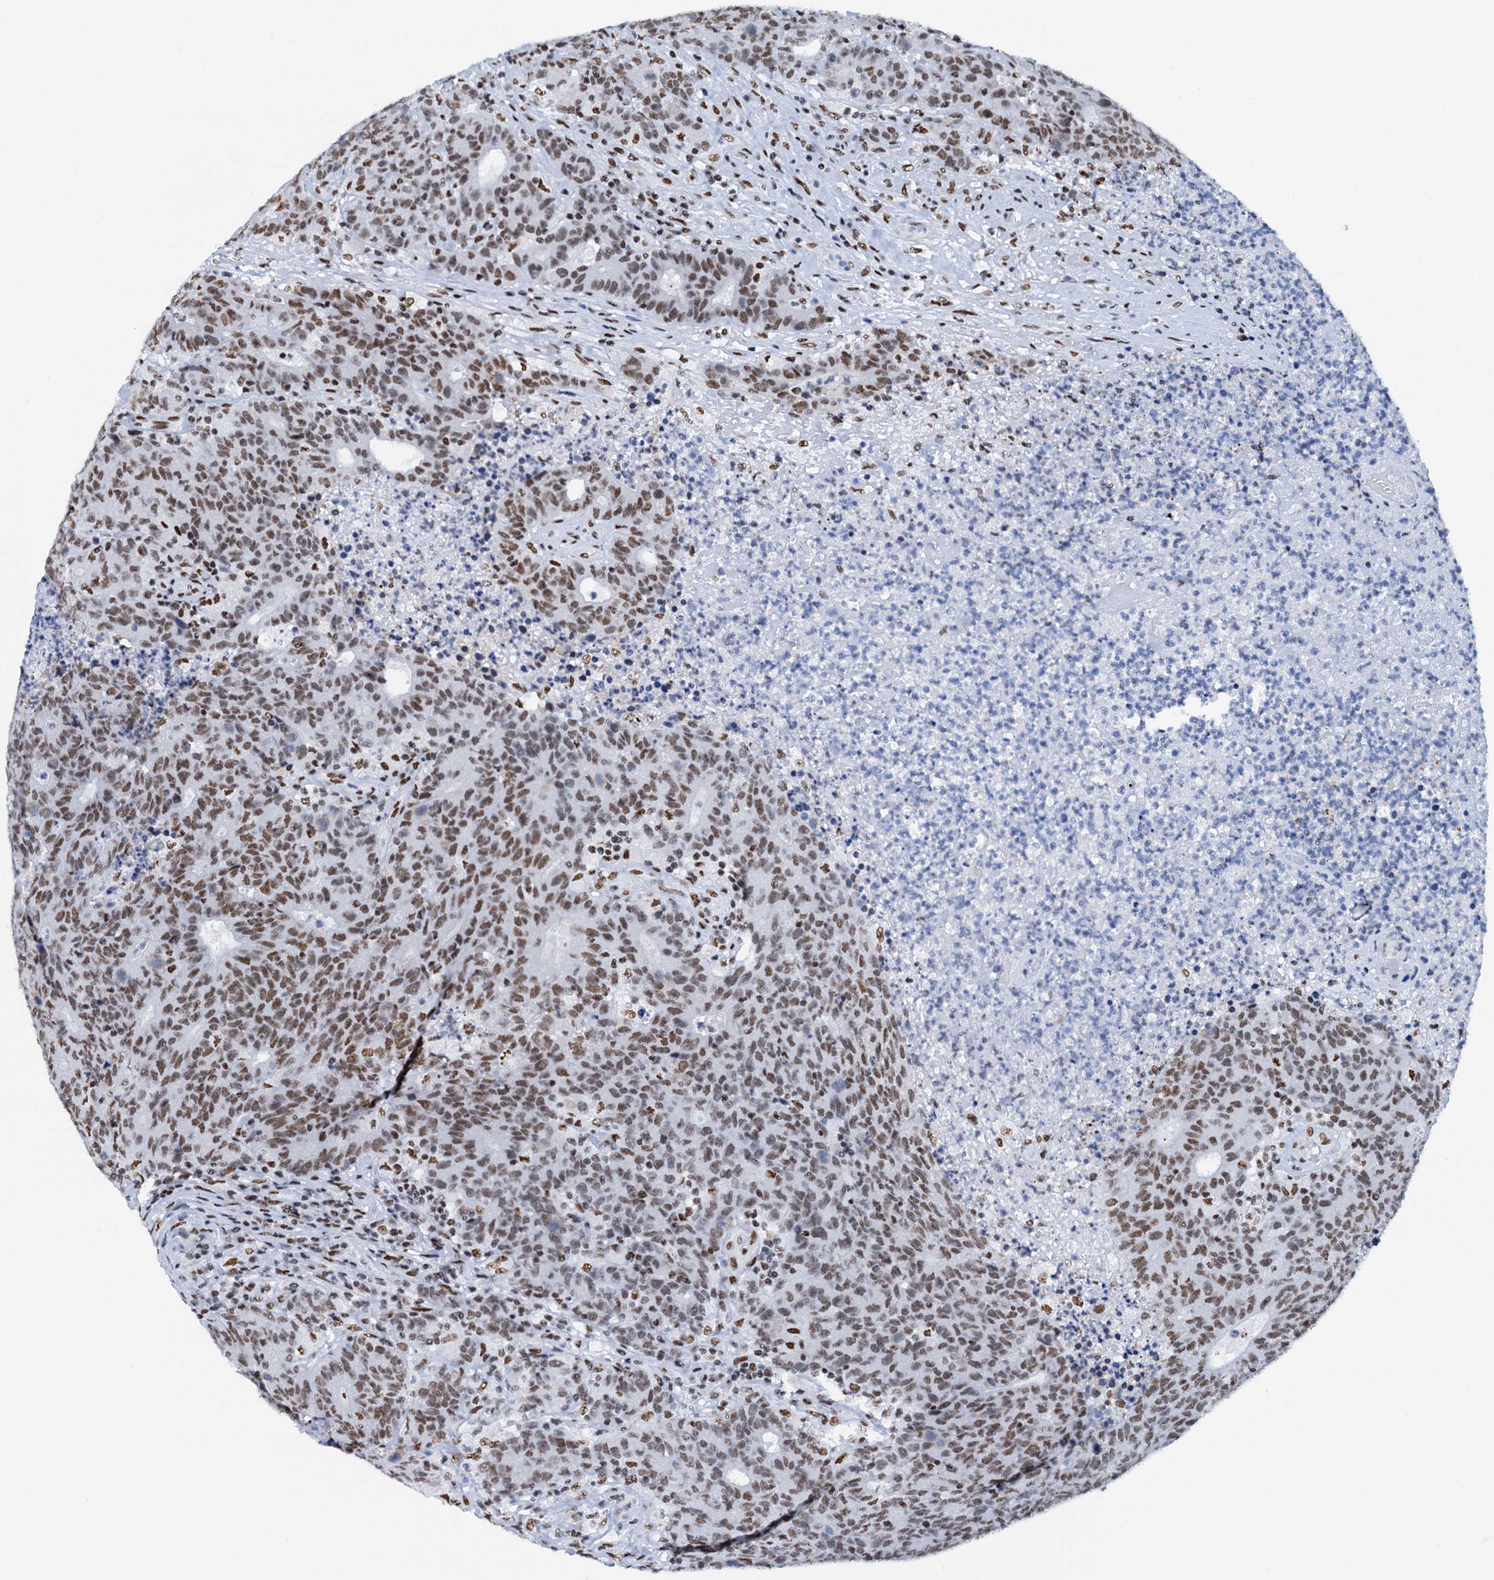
{"staining": {"intensity": "moderate", "quantity": ">75%", "location": "nuclear"}, "tissue": "colorectal cancer", "cell_type": "Tumor cells", "image_type": "cancer", "snomed": [{"axis": "morphology", "description": "Adenocarcinoma, NOS"}, {"axis": "topography", "description": "Colon"}], "caption": "Immunohistochemical staining of colorectal cancer (adenocarcinoma) exhibits medium levels of moderate nuclear staining in about >75% of tumor cells. (DAB IHC with brightfield microscopy, high magnification).", "gene": "SLTM", "patient": {"sex": "female", "age": 75}}